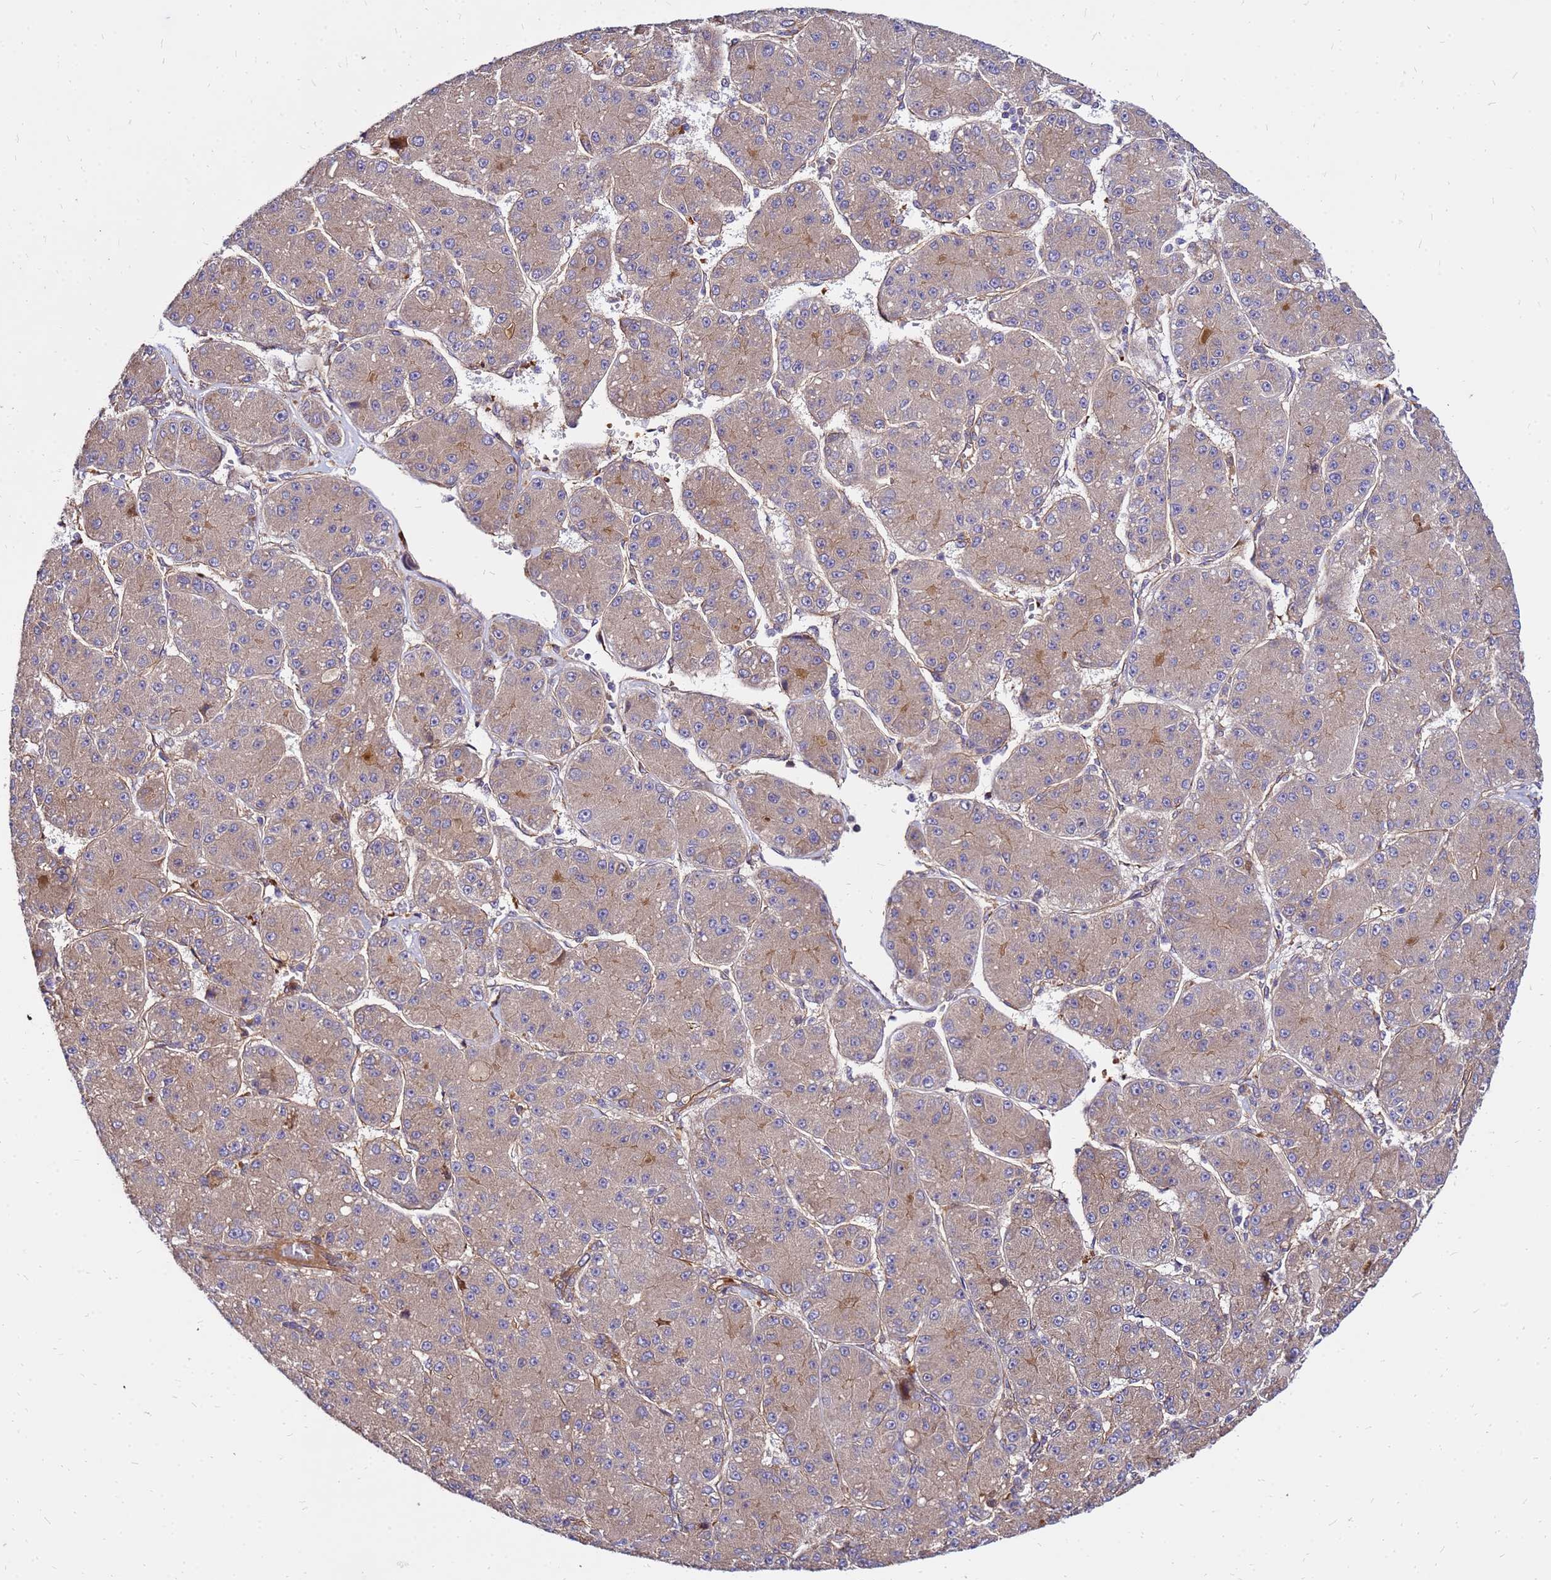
{"staining": {"intensity": "moderate", "quantity": ">75%", "location": "cytoplasmic/membranous"}, "tissue": "liver cancer", "cell_type": "Tumor cells", "image_type": "cancer", "snomed": [{"axis": "morphology", "description": "Carcinoma, Hepatocellular, NOS"}, {"axis": "topography", "description": "Liver"}], "caption": "IHC of liver cancer (hepatocellular carcinoma) demonstrates medium levels of moderate cytoplasmic/membranous staining in about >75% of tumor cells.", "gene": "WWC2", "patient": {"sex": "male", "age": 67}}